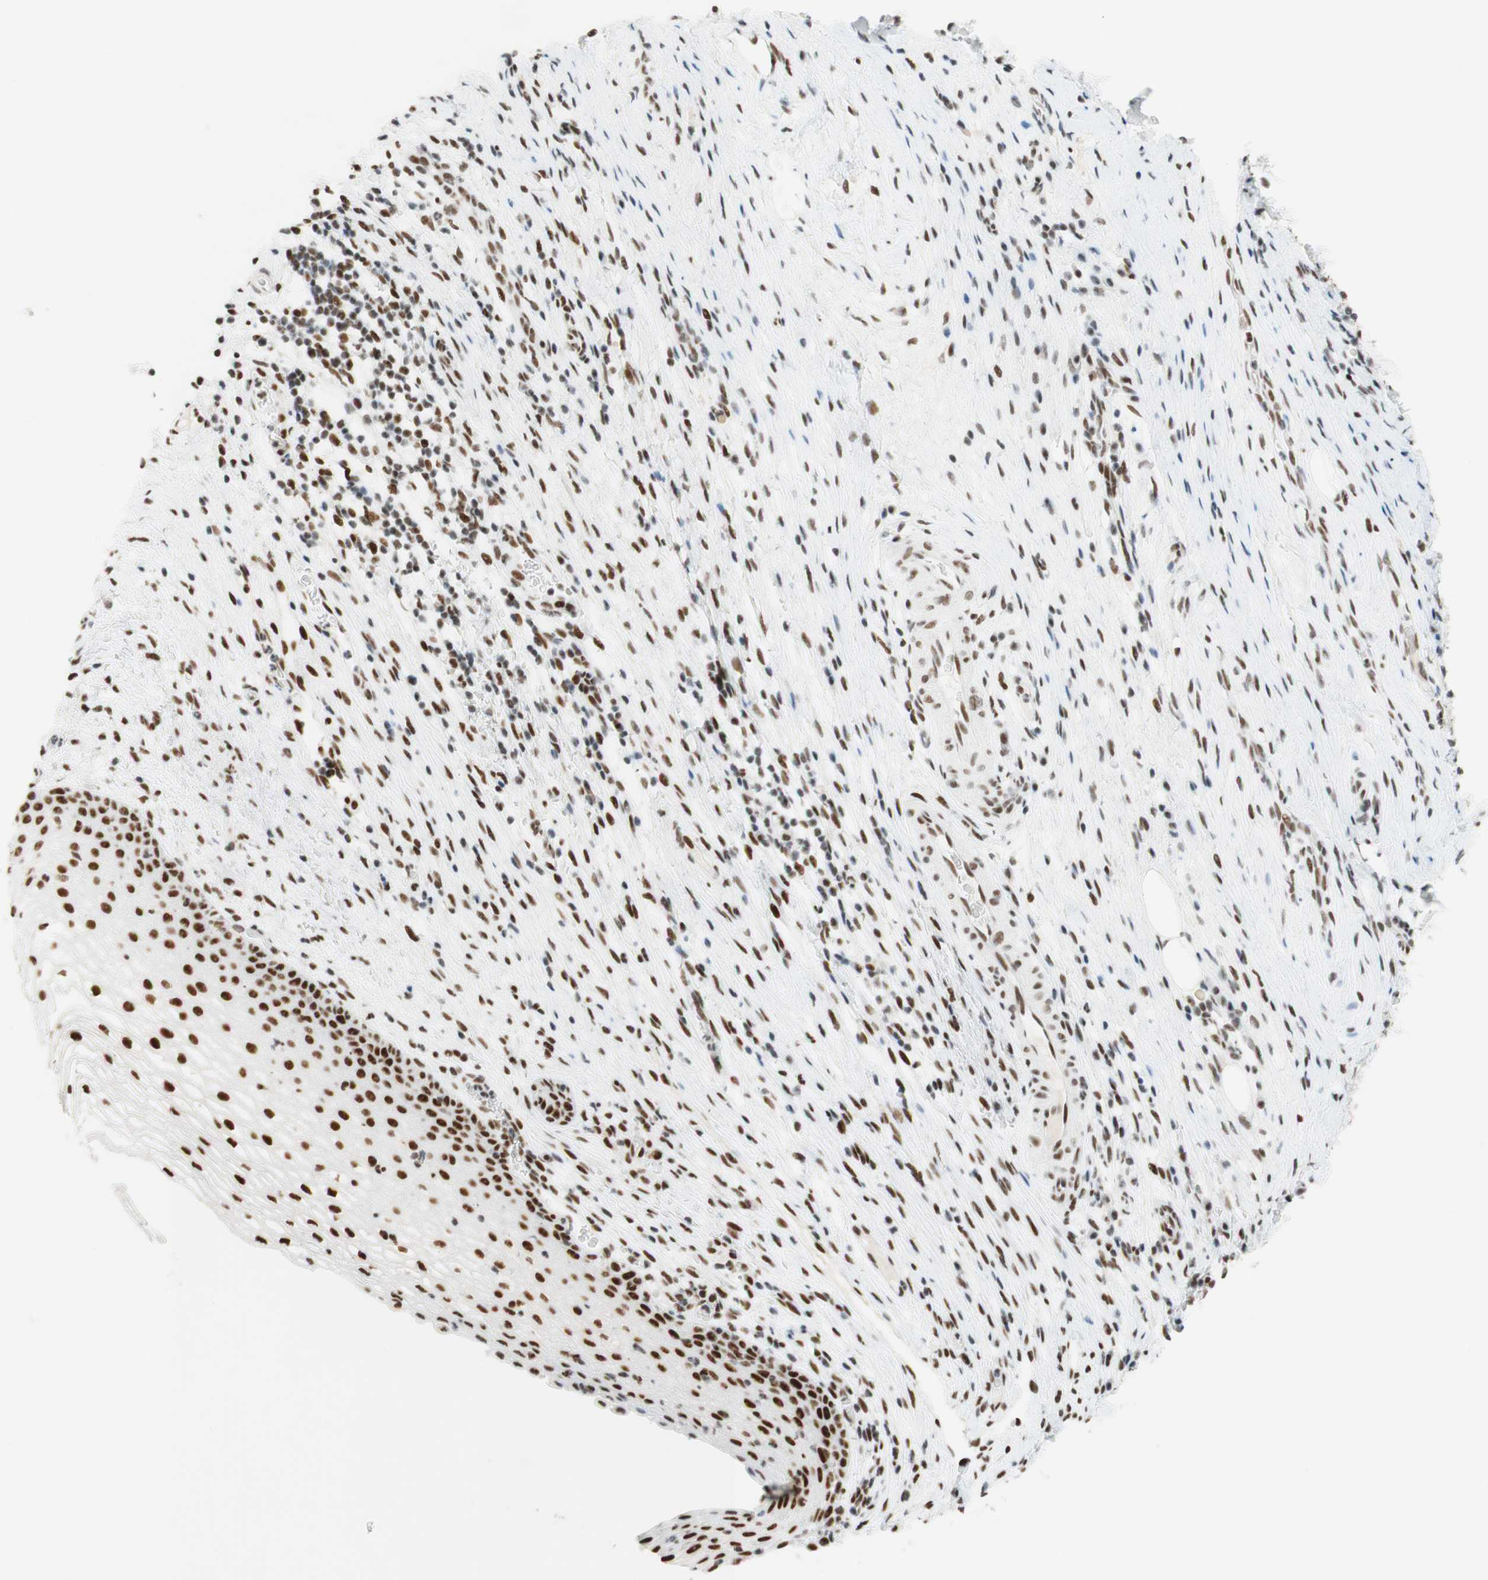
{"staining": {"intensity": "moderate", "quantity": "25%-75%", "location": "nuclear"}, "tissue": "cervical cancer", "cell_type": "Tumor cells", "image_type": "cancer", "snomed": [{"axis": "morphology", "description": "Squamous cell carcinoma, NOS"}, {"axis": "topography", "description": "Cervix"}], "caption": "Brown immunohistochemical staining in cervical cancer (squamous cell carcinoma) demonstrates moderate nuclear expression in approximately 25%-75% of tumor cells.", "gene": "RNF20", "patient": {"sex": "female", "age": 51}}